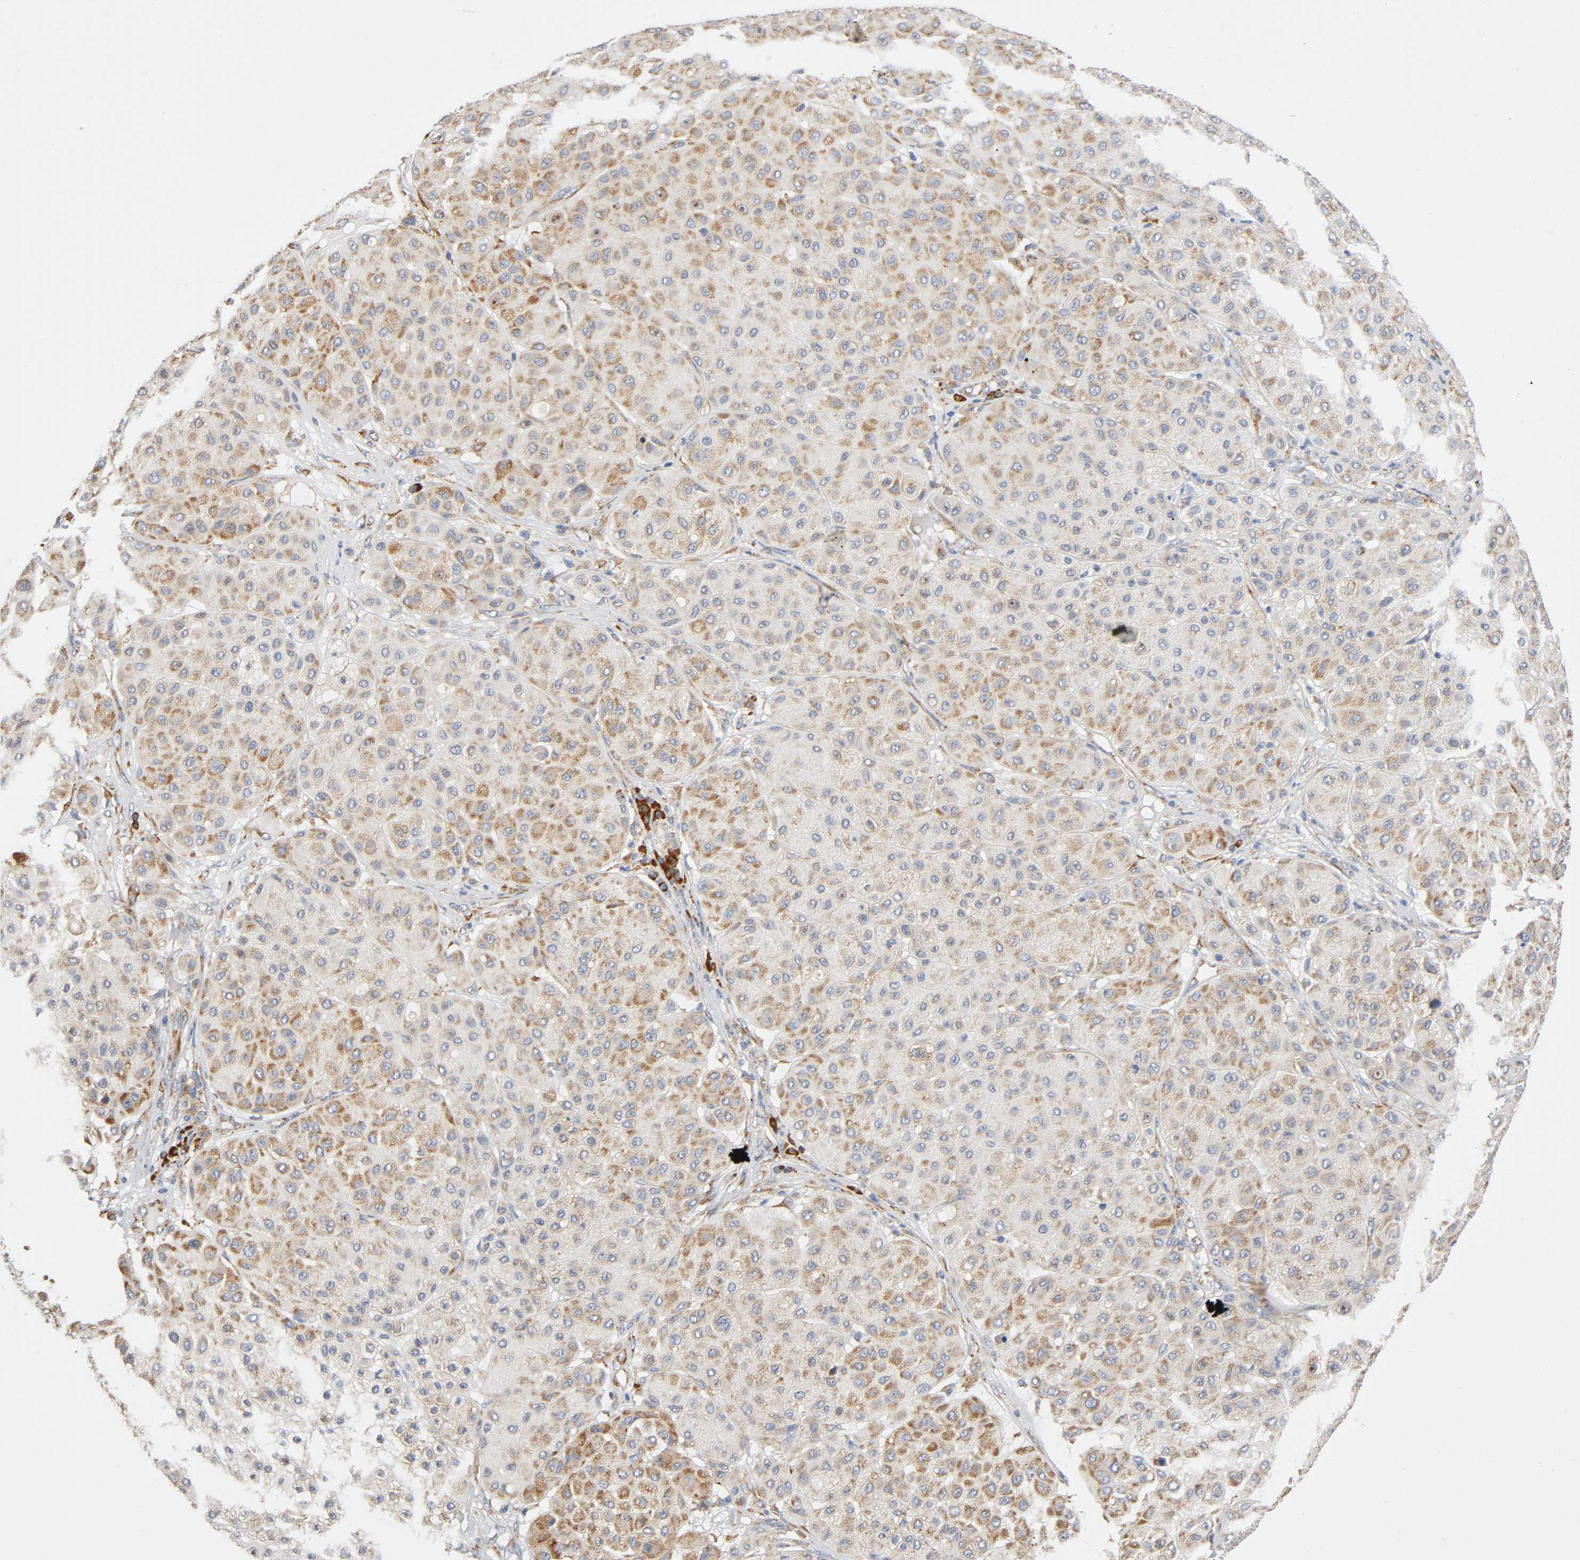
{"staining": {"intensity": "weak", "quantity": ">75%", "location": "cytoplasmic/membranous"}, "tissue": "melanoma", "cell_type": "Tumor cells", "image_type": "cancer", "snomed": [{"axis": "morphology", "description": "Normal tissue, NOS"}, {"axis": "morphology", "description": "Malignant melanoma, Metastatic site"}, {"axis": "topography", "description": "Skin"}], "caption": "A low amount of weak cytoplasmic/membranous expression is present in about >75% of tumor cells in malignant melanoma (metastatic site) tissue.", "gene": "UCKL1", "patient": {"sex": "male", "age": 41}}